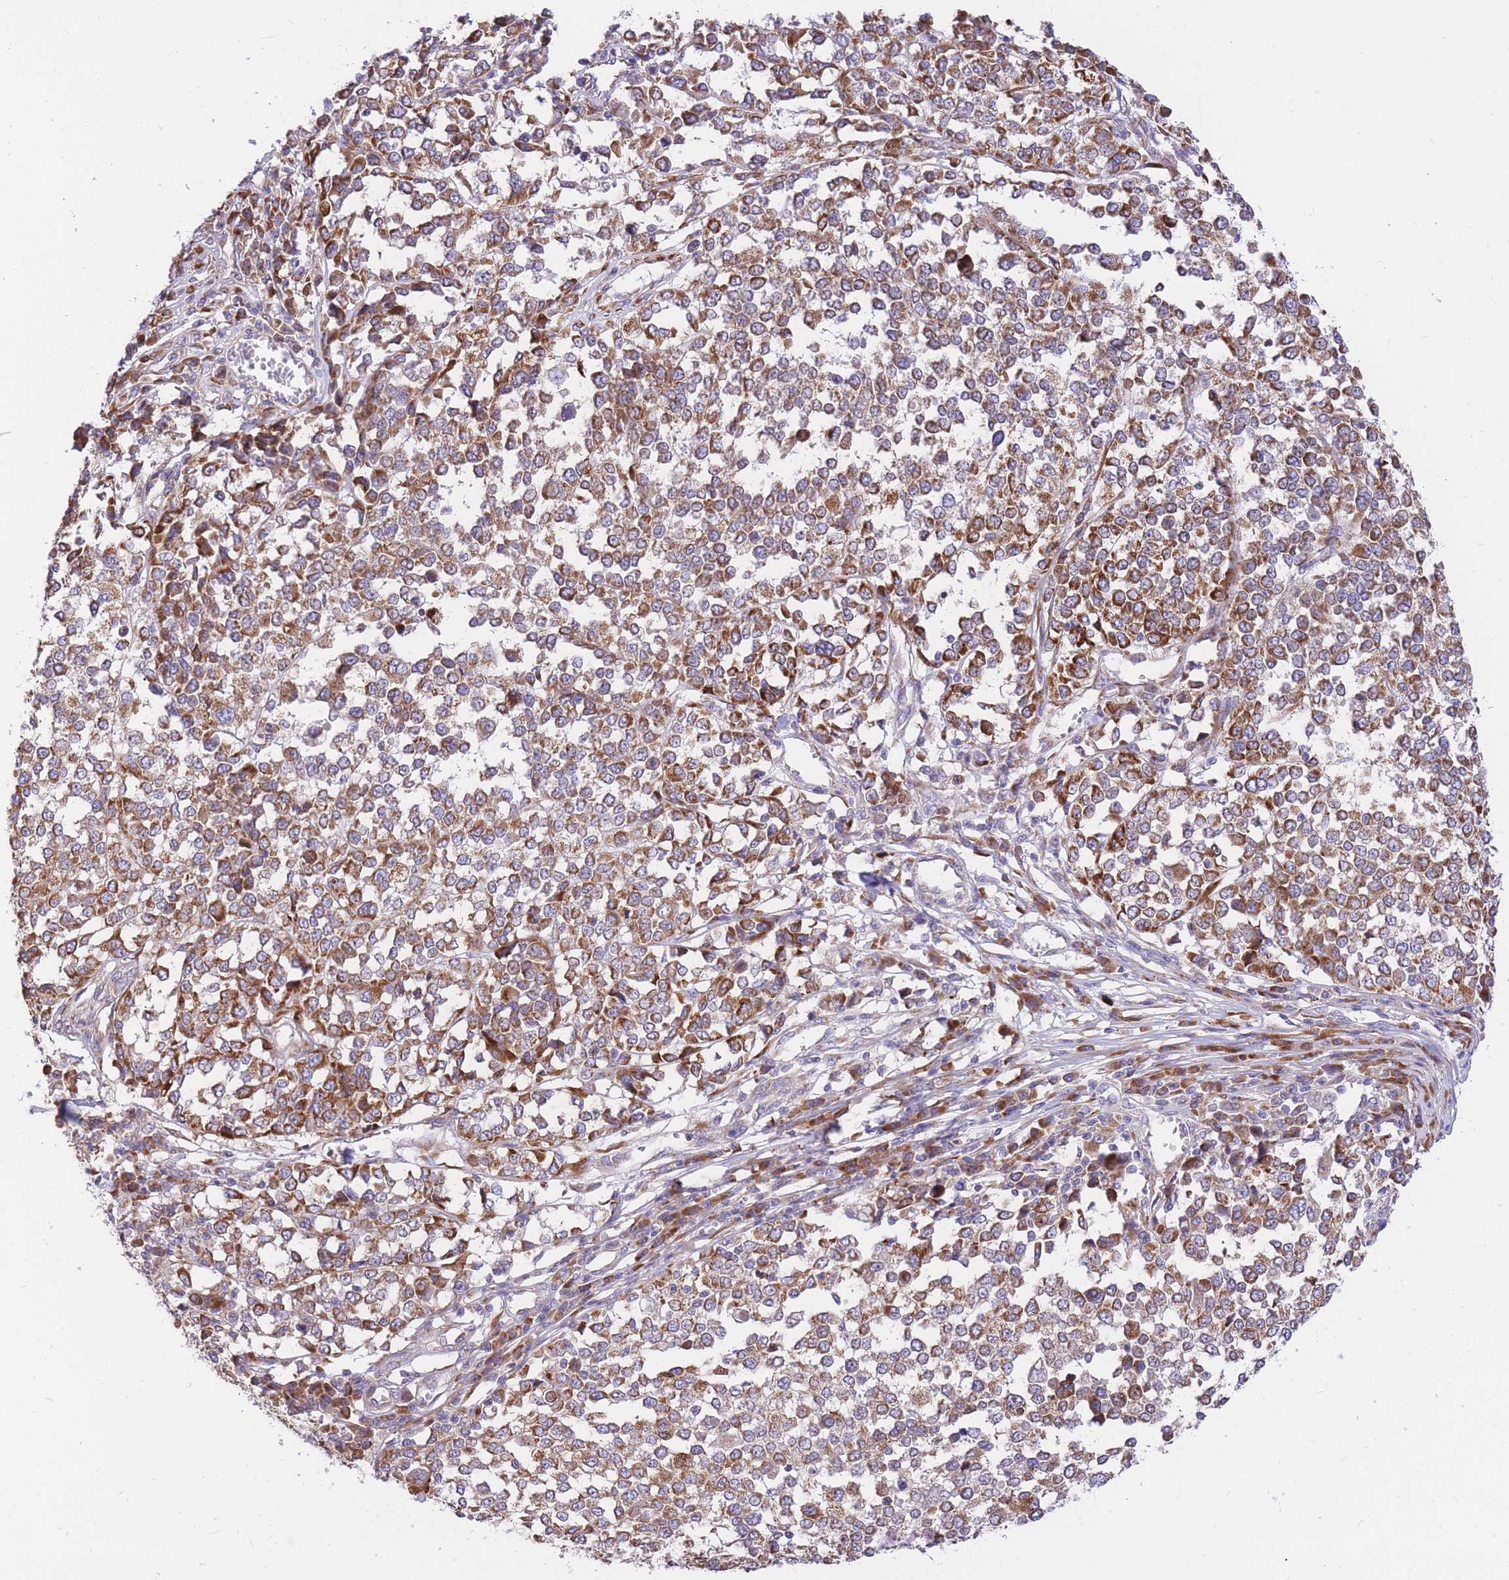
{"staining": {"intensity": "moderate", "quantity": ">75%", "location": "cytoplasmic/membranous"}, "tissue": "melanoma", "cell_type": "Tumor cells", "image_type": "cancer", "snomed": [{"axis": "morphology", "description": "Malignant melanoma, Metastatic site"}, {"axis": "topography", "description": "Lymph node"}], "caption": "Melanoma stained with IHC displays moderate cytoplasmic/membranous expression in approximately >75% of tumor cells. (DAB (3,3'-diaminobenzidine) = brown stain, brightfield microscopy at high magnification).", "gene": "GBP7", "patient": {"sex": "male", "age": 44}}